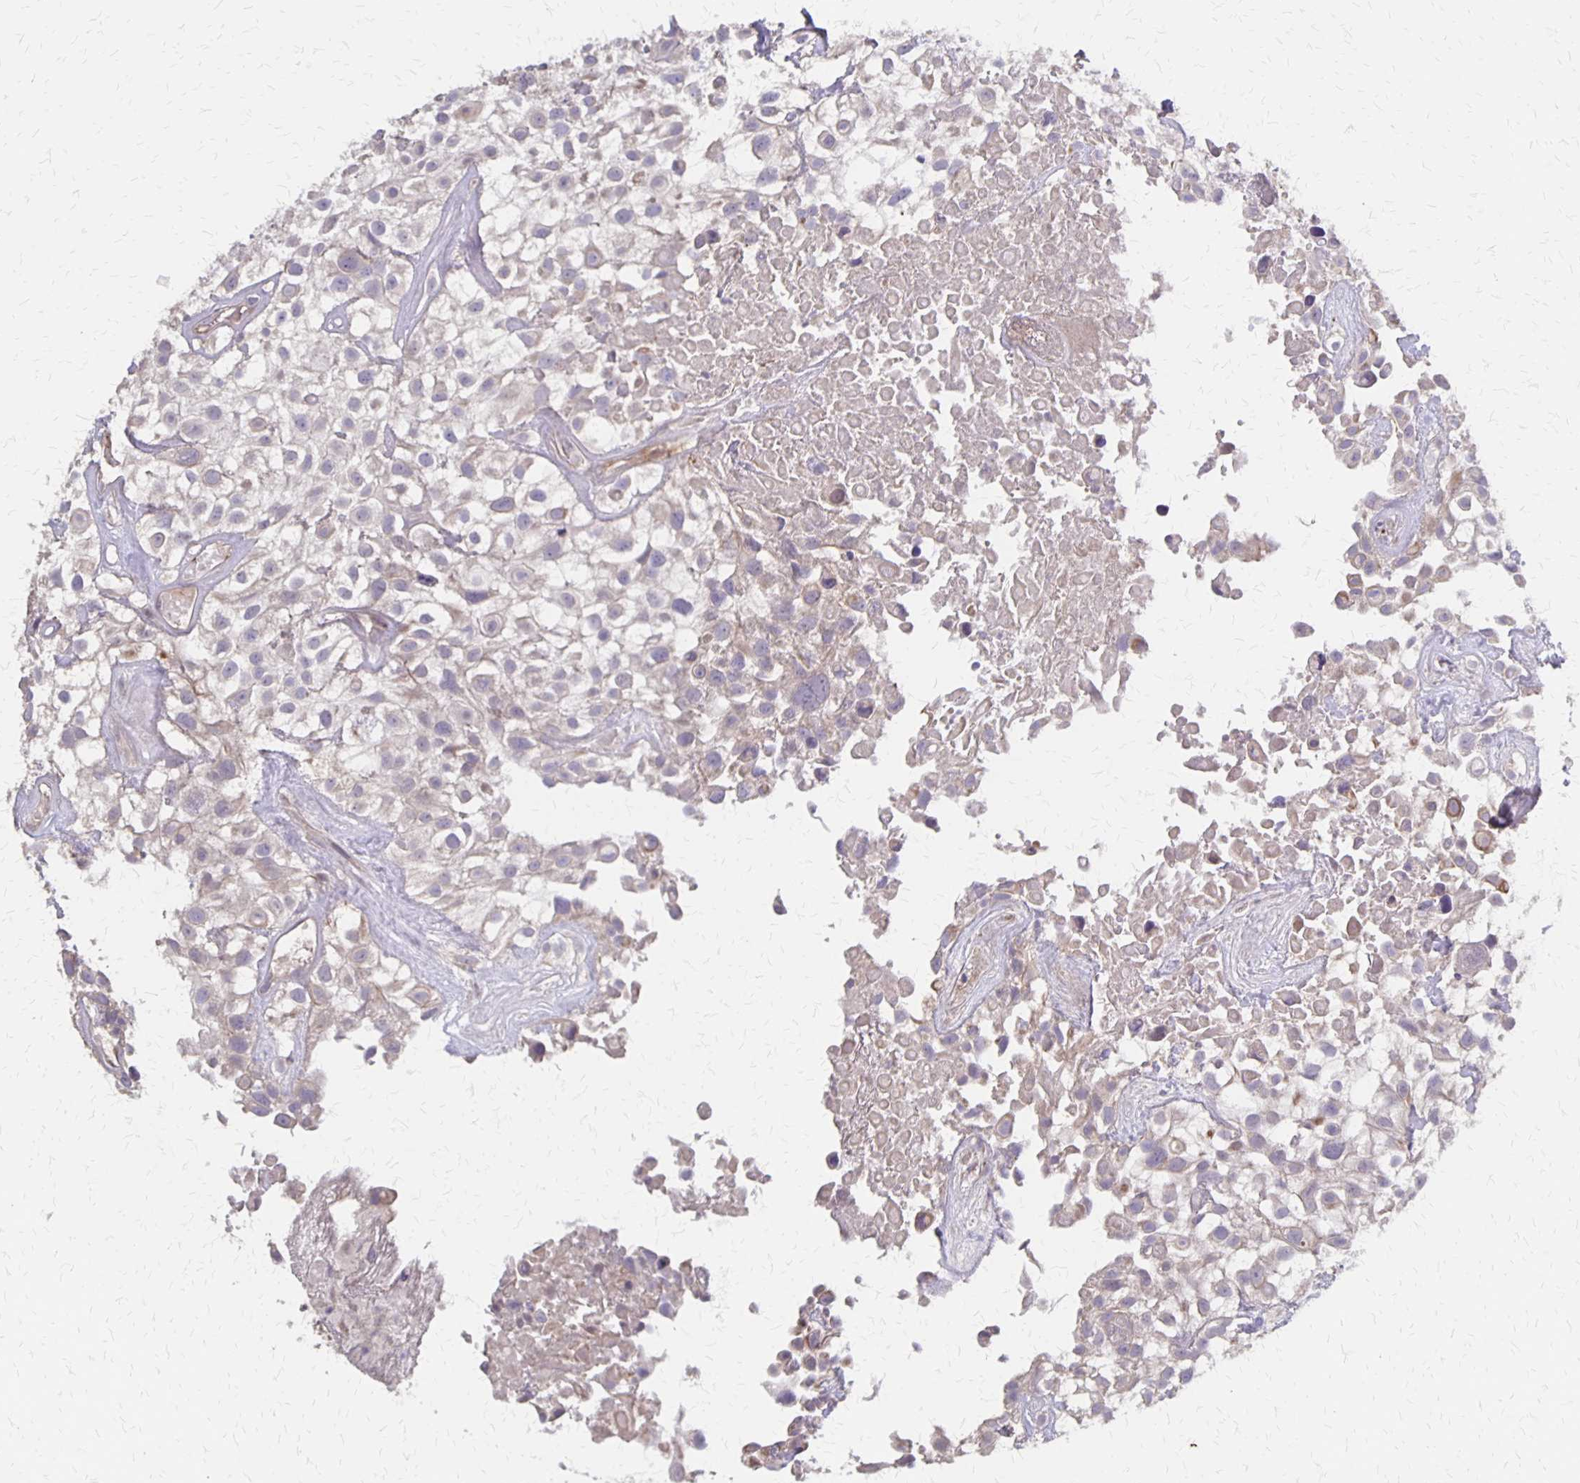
{"staining": {"intensity": "negative", "quantity": "none", "location": "none"}, "tissue": "urothelial cancer", "cell_type": "Tumor cells", "image_type": "cancer", "snomed": [{"axis": "morphology", "description": "Urothelial carcinoma, High grade"}, {"axis": "topography", "description": "Urinary bladder"}], "caption": "Human urothelial carcinoma (high-grade) stained for a protein using IHC demonstrates no positivity in tumor cells.", "gene": "NOG", "patient": {"sex": "male", "age": 56}}